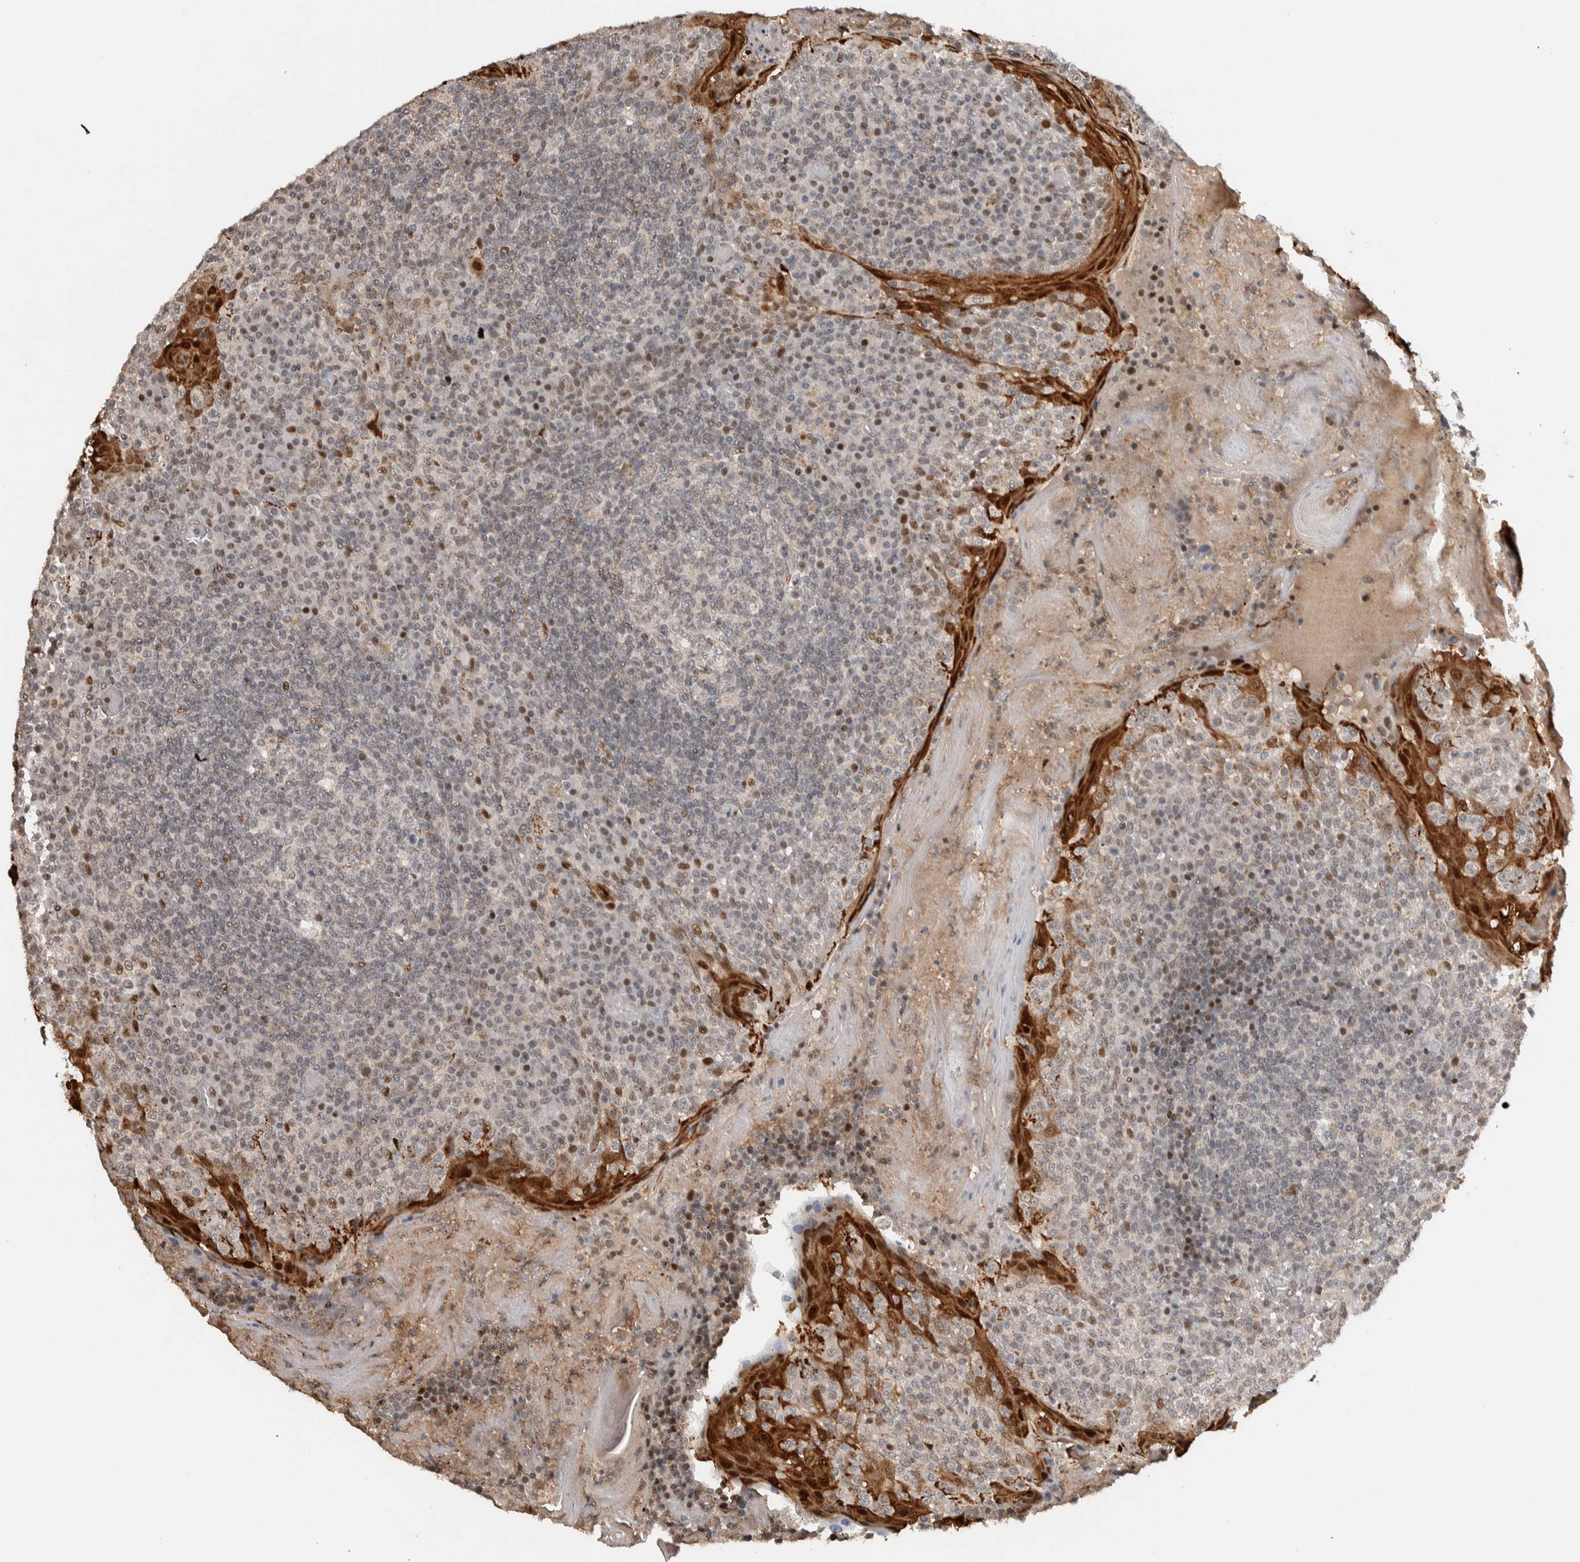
{"staining": {"intensity": "weak", "quantity": "<25%", "location": "nuclear"}, "tissue": "tonsil", "cell_type": "Germinal center cells", "image_type": "normal", "snomed": [{"axis": "morphology", "description": "Normal tissue, NOS"}, {"axis": "topography", "description": "Tonsil"}], "caption": "The immunohistochemistry (IHC) image has no significant expression in germinal center cells of tonsil.", "gene": "ZNF521", "patient": {"sex": "female", "age": 19}}